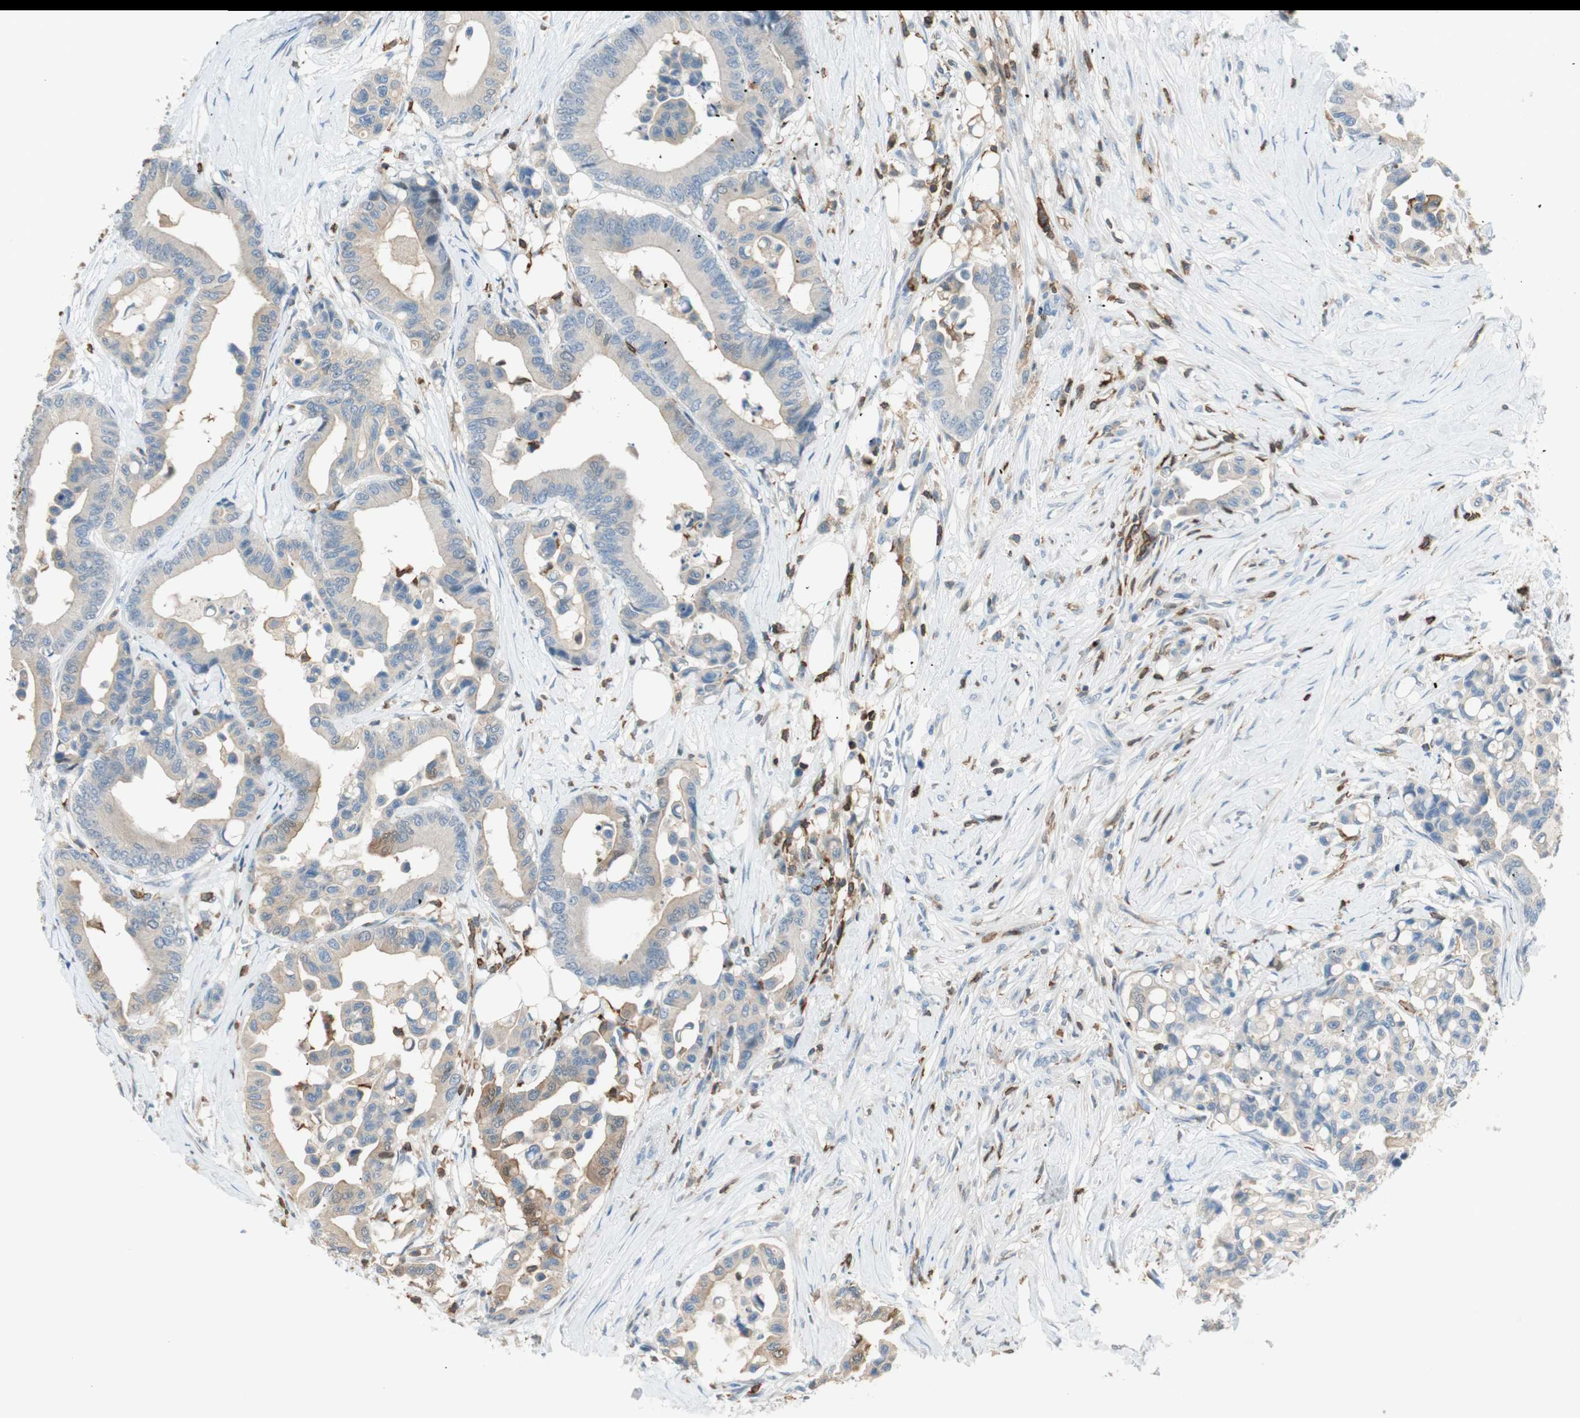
{"staining": {"intensity": "weak", "quantity": "25%-75%", "location": "cytoplasmic/membranous"}, "tissue": "colorectal cancer", "cell_type": "Tumor cells", "image_type": "cancer", "snomed": [{"axis": "morphology", "description": "Normal tissue, NOS"}, {"axis": "morphology", "description": "Adenocarcinoma, NOS"}, {"axis": "topography", "description": "Colon"}], "caption": "IHC histopathology image of neoplastic tissue: colorectal cancer stained using IHC displays low levels of weak protein expression localized specifically in the cytoplasmic/membranous of tumor cells, appearing as a cytoplasmic/membranous brown color.", "gene": "HPGD", "patient": {"sex": "male", "age": 82}}